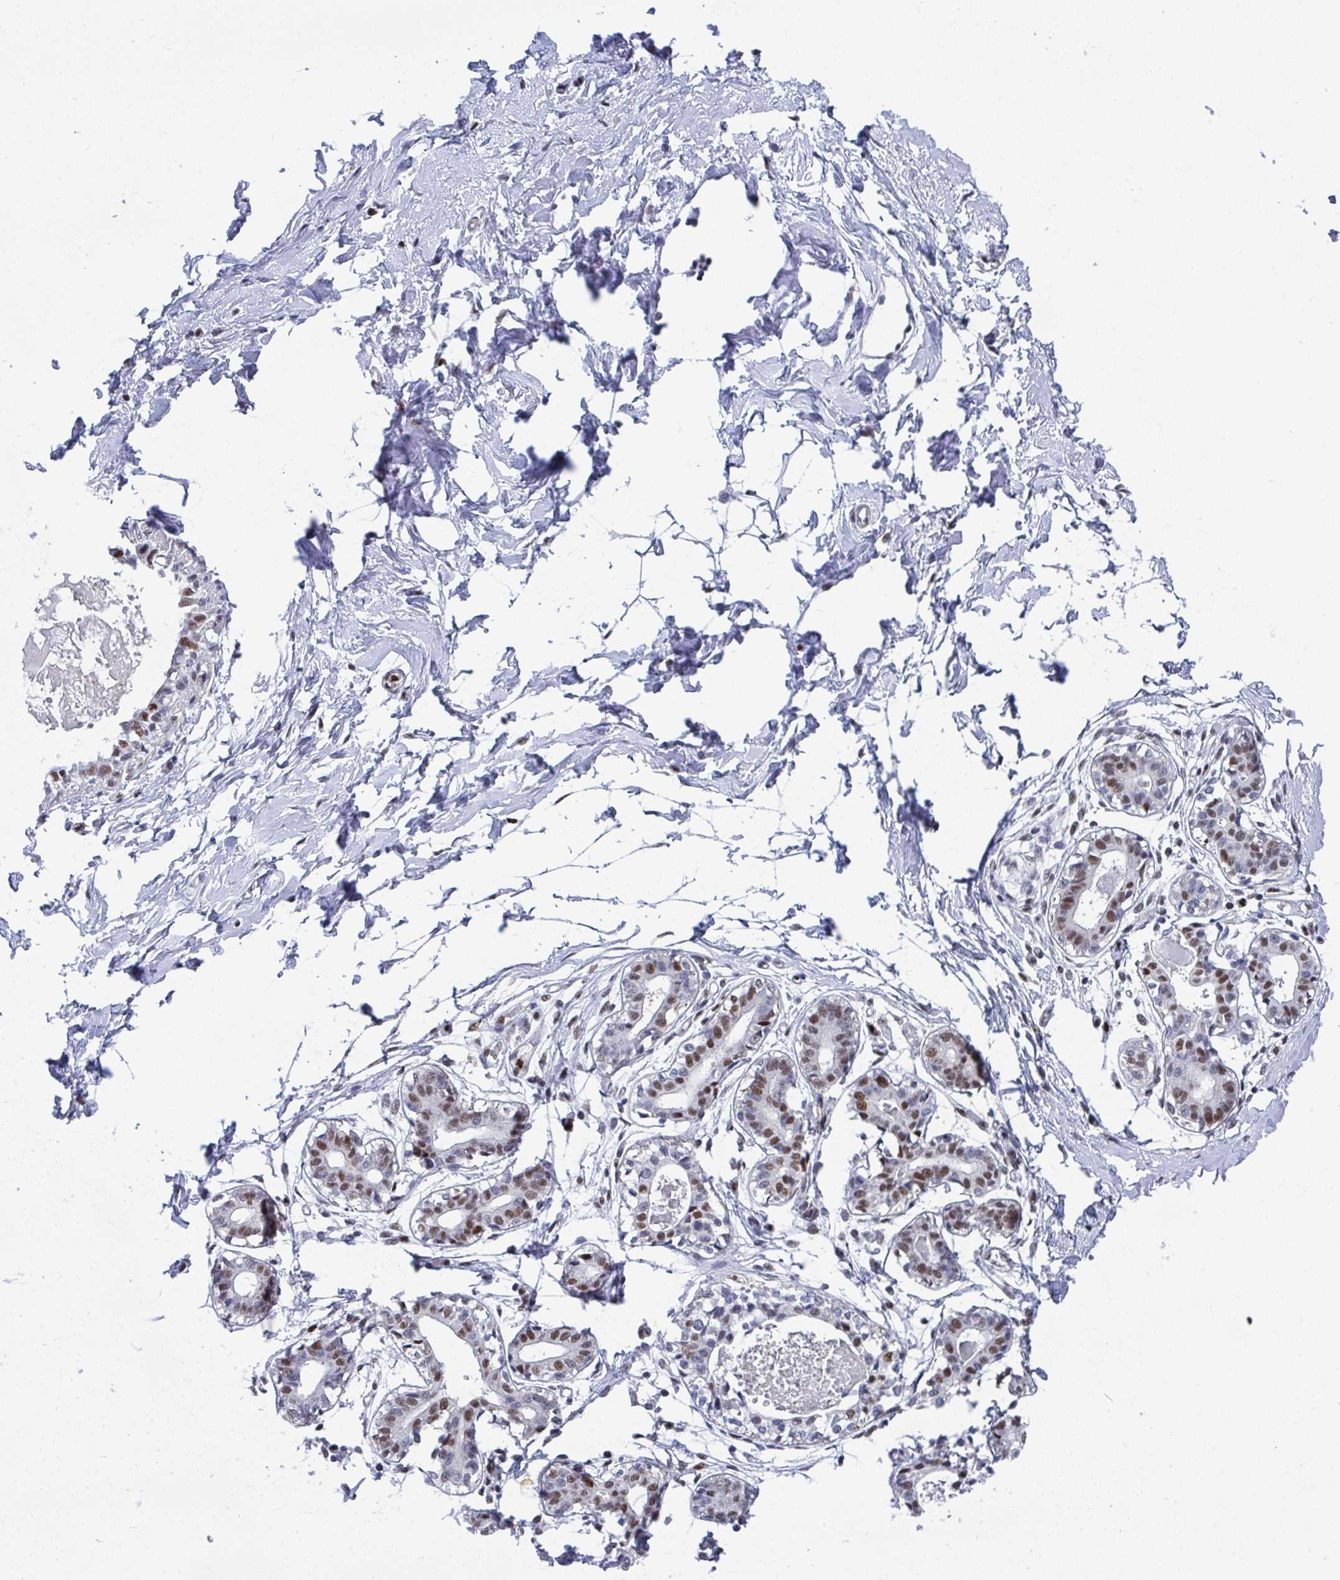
{"staining": {"intensity": "moderate", "quantity": "<25%", "location": "nuclear"}, "tissue": "breast", "cell_type": "Adipocytes", "image_type": "normal", "snomed": [{"axis": "morphology", "description": "Normal tissue, NOS"}, {"axis": "topography", "description": "Breast"}], "caption": "DAB (3,3'-diaminobenzidine) immunohistochemical staining of normal breast displays moderate nuclear protein expression in about <25% of adipocytes.", "gene": "JDP2", "patient": {"sex": "female", "age": 45}}